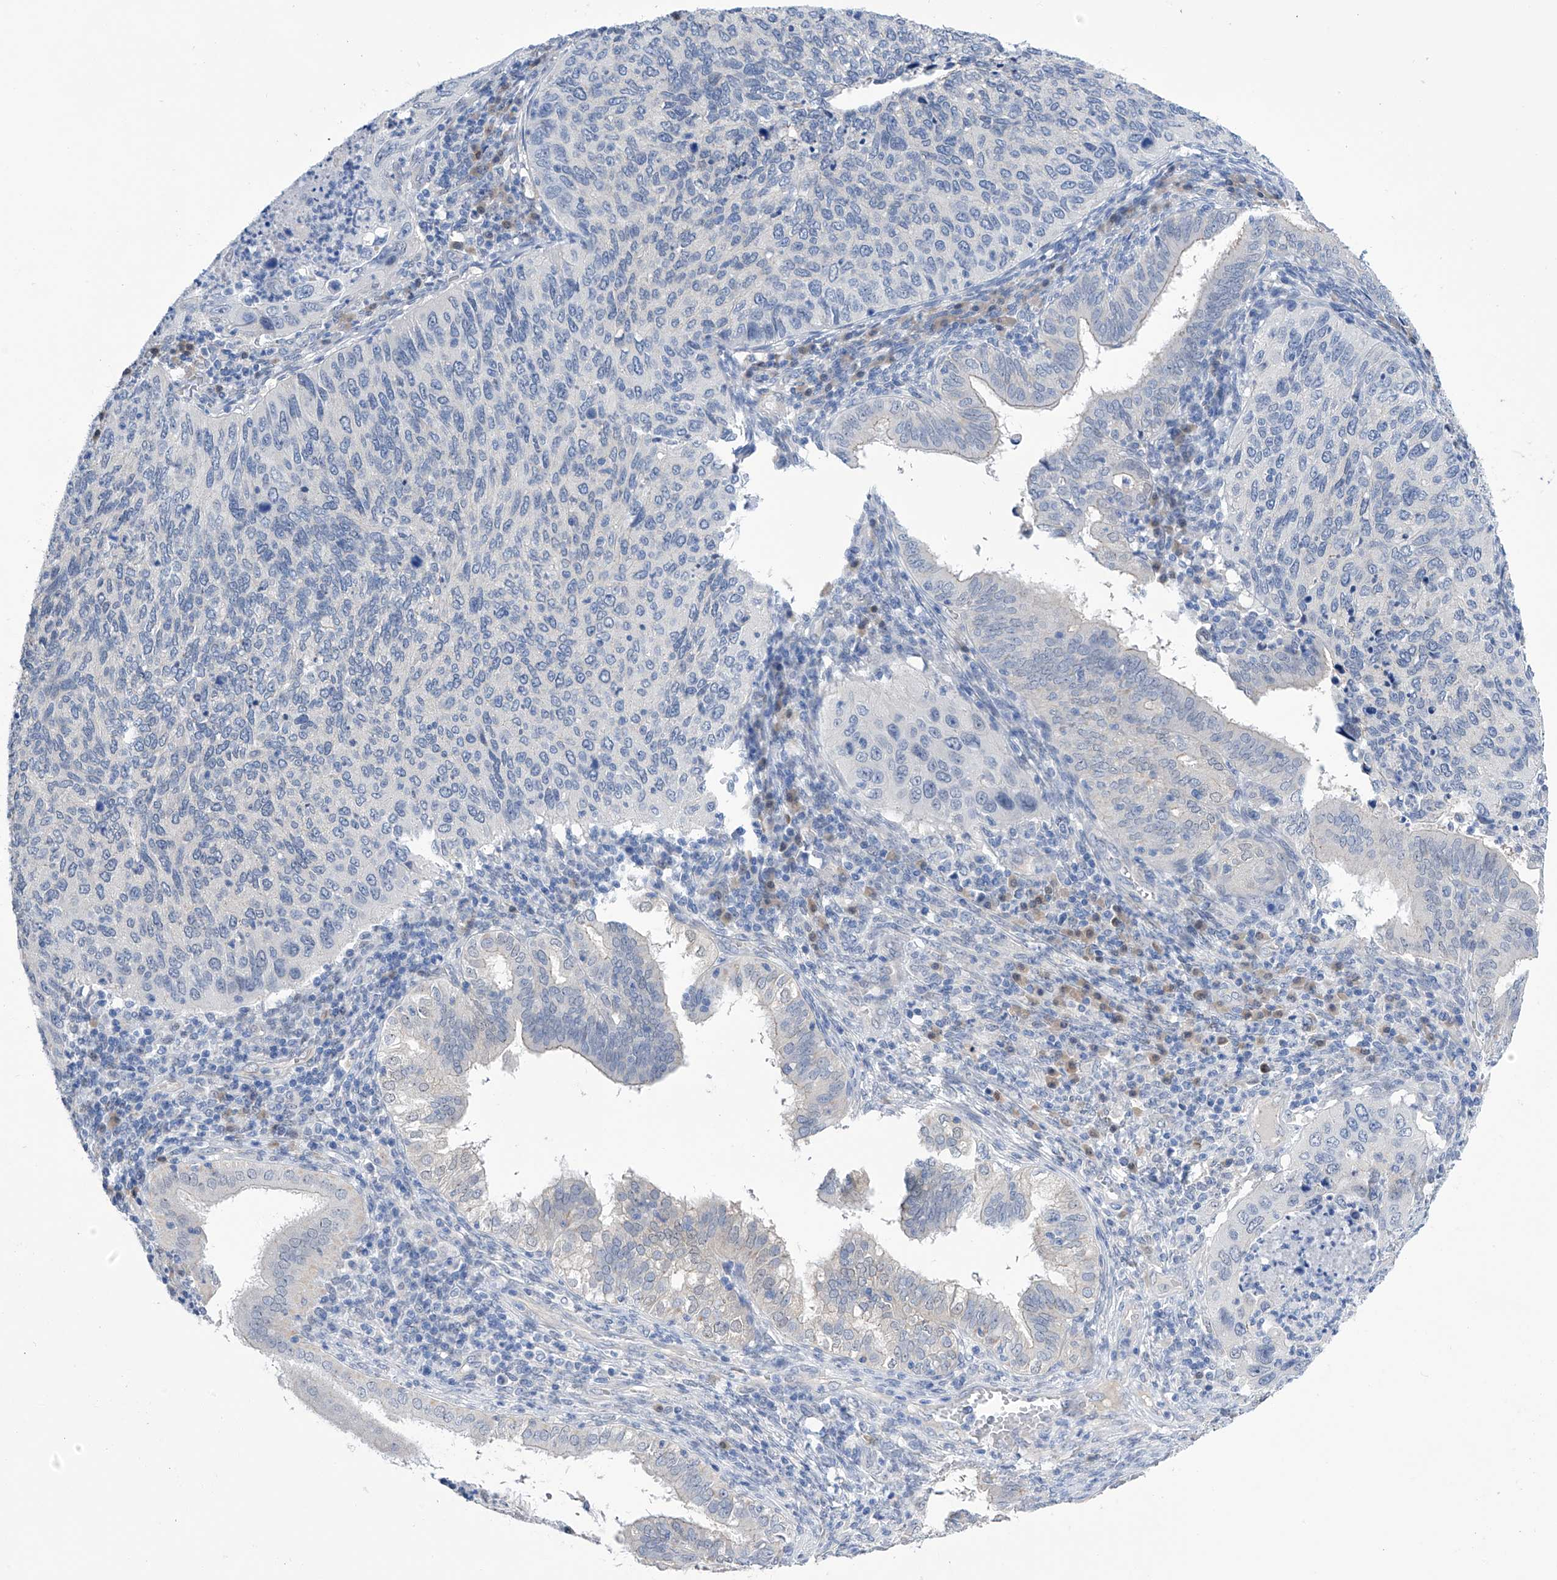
{"staining": {"intensity": "negative", "quantity": "none", "location": "none"}, "tissue": "cervical cancer", "cell_type": "Tumor cells", "image_type": "cancer", "snomed": [{"axis": "morphology", "description": "Squamous cell carcinoma, NOS"}, {"axis": "topography", "description": "Cervix"}], "caption": "A high-resolution histopathology image shows IHC staining of cervical cancer (squamous cell carcinoma), which reveals no significant staining in tumor cells. The staining is performed using DAB brown chromogen with nuclei counter-stained in using hematoxylin.", "gene": "PGM3", "patient": {"sex": "female", "age": 38}}